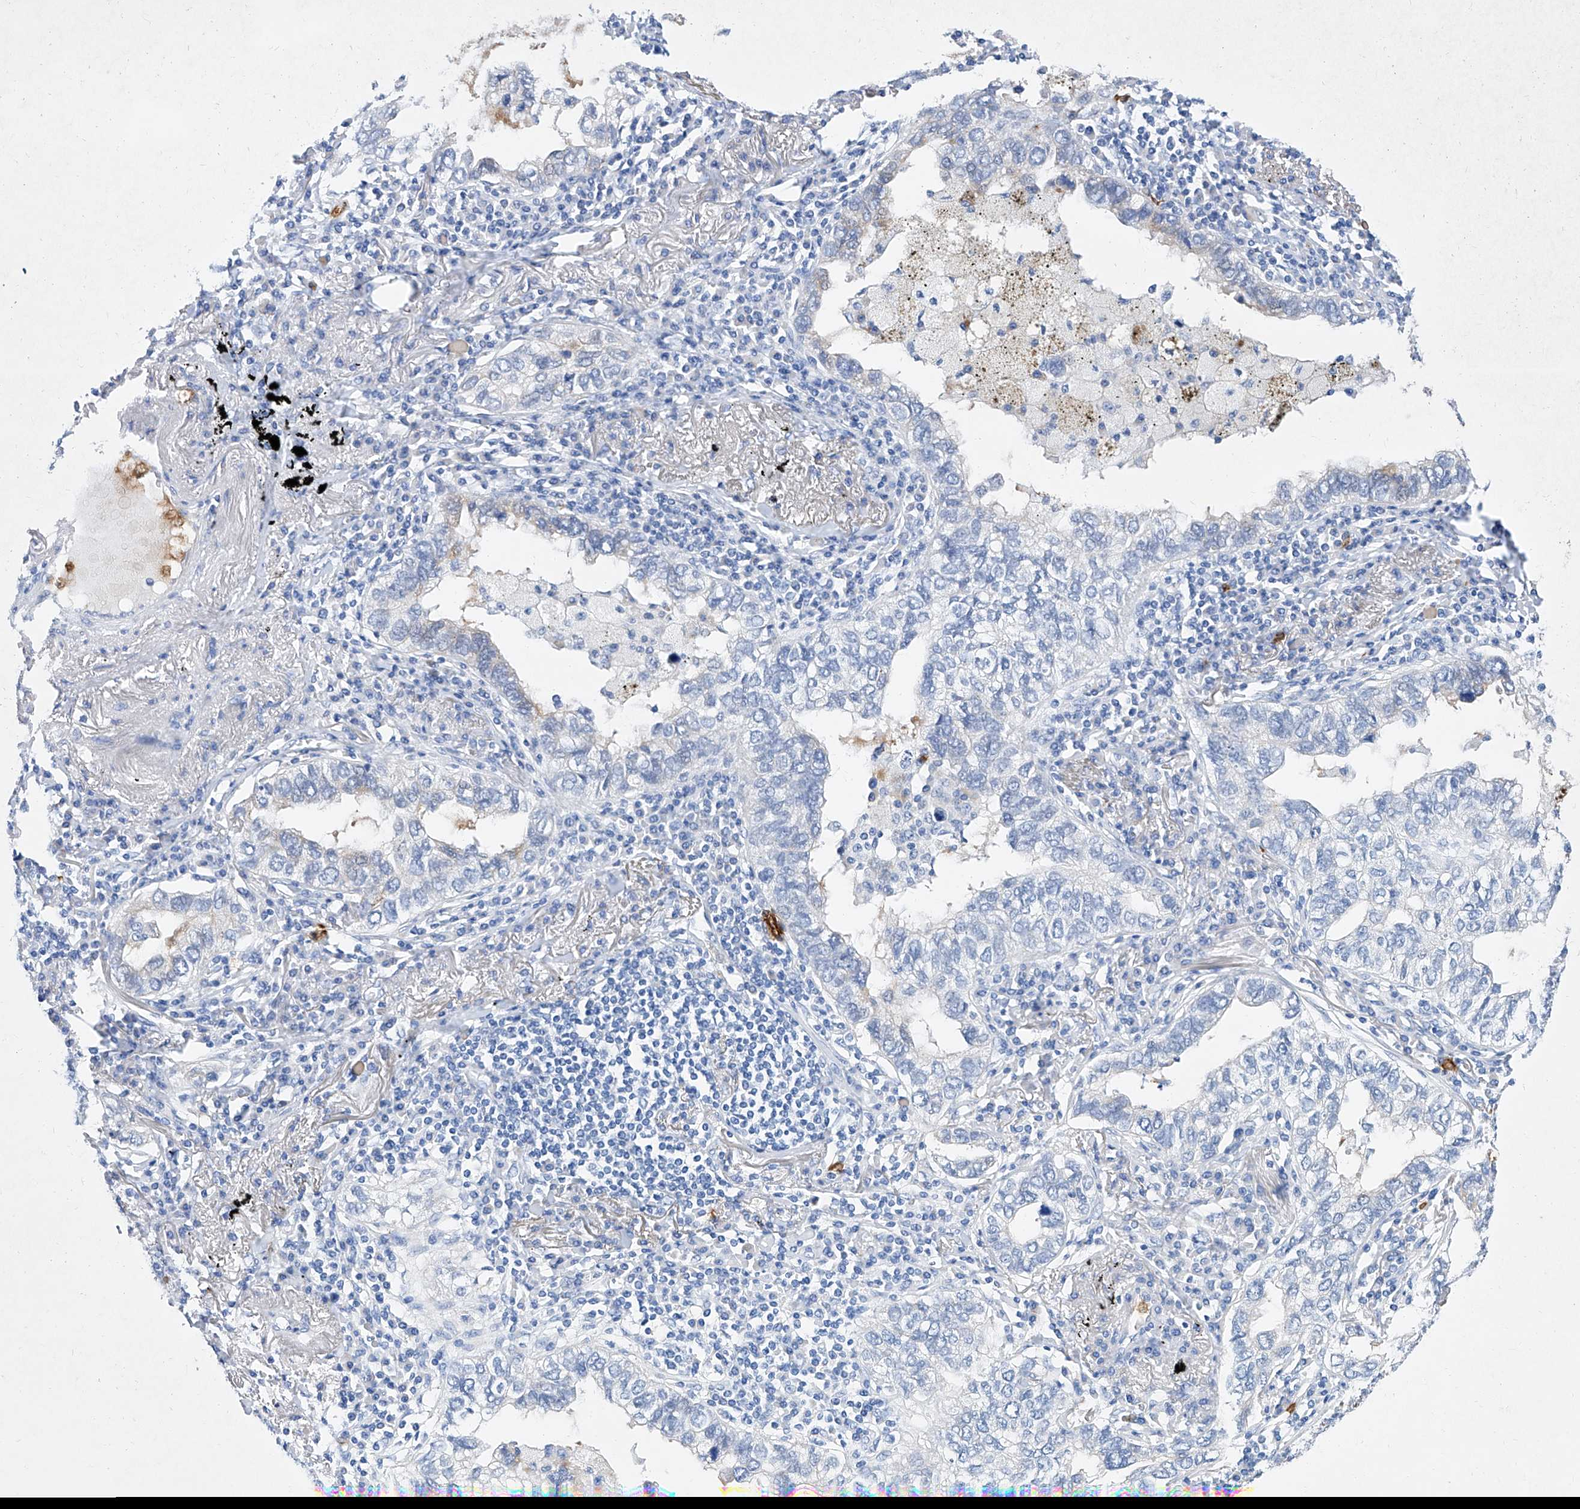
{"staining": {"intensity": "negative", "quantity": "none", "location": "none"}, "tissue": "lung cancer", "cell_type": "Tumor cells", "image_type": "cancer", "snomed": [{"axis": "morphology", "description": "Adenocarcinoma, NOS"}, {"axis": "topography", "description": "Lung"}], "caption": "Immunohistochemistry (IHC) image of neoplastic tissue: lung cancer (adenocarcinoma) stained with DAB (3,3'-diaminobenzidine) demonstrates no significant protein positivity in tumor cells.", "gene": "SLC25A29", "patient": {"sex": "male", "age": 65}}